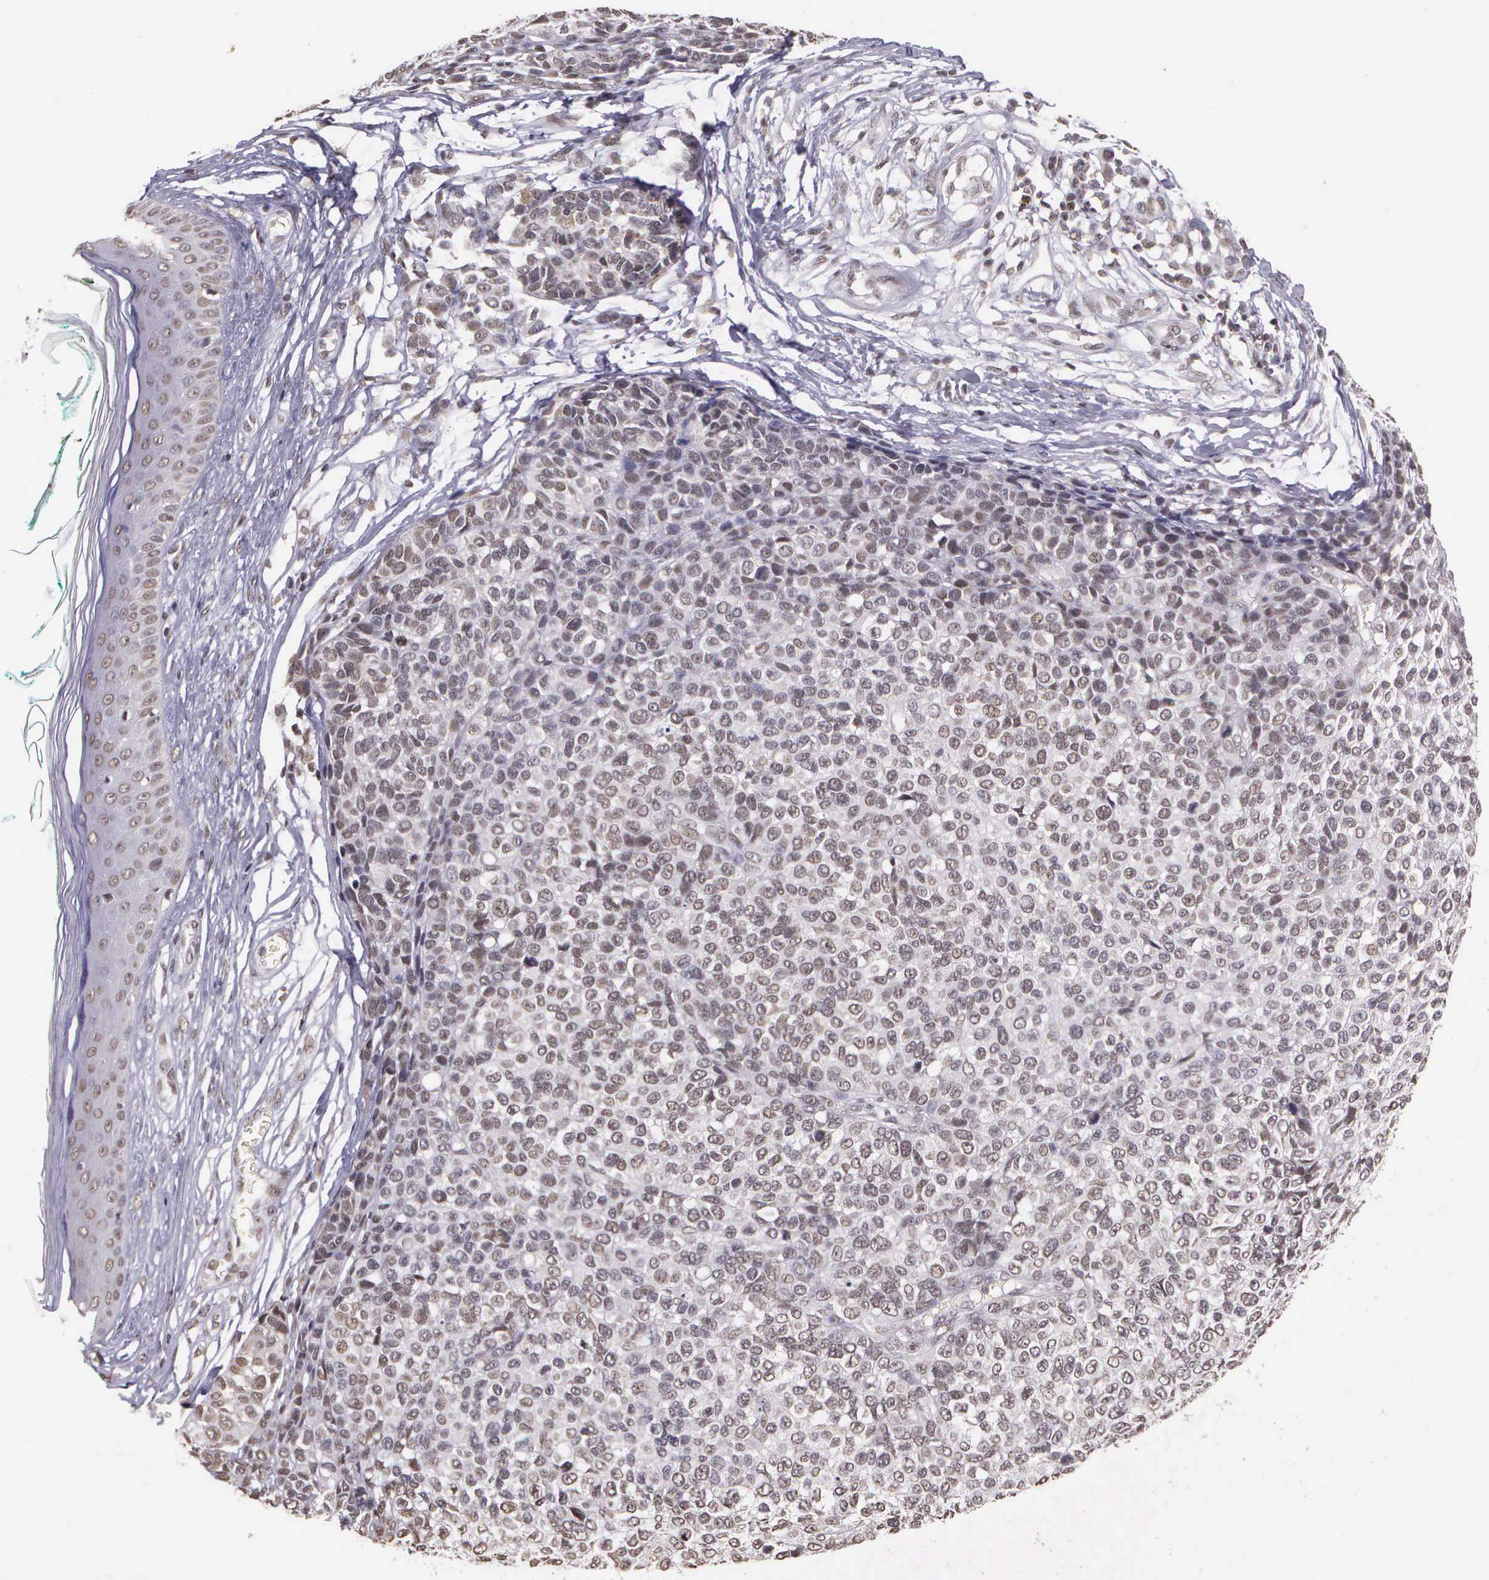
{"staining": {"intensity": "weak", "quantity": "<25%", "location": "nuclear"}, "tissue": "melanoma", "cell_type": "Tumor cells", "image_type": "cancer", "snomed": [{"axis": "morphology", "description": "Malignant melanoma, NOS"}, {"axis": "topography", "description": "Skin"}], "caption": "High magnification brightfield microscopy of malignant melanoma stained with DAB (3,3'-diaminobenzidine) (brown) and counterstained with hematoxylin (blue): tumor cells show no significant staining.", "gene": "ARMCX5", "patient": {"sex": "female", "age": 85}}